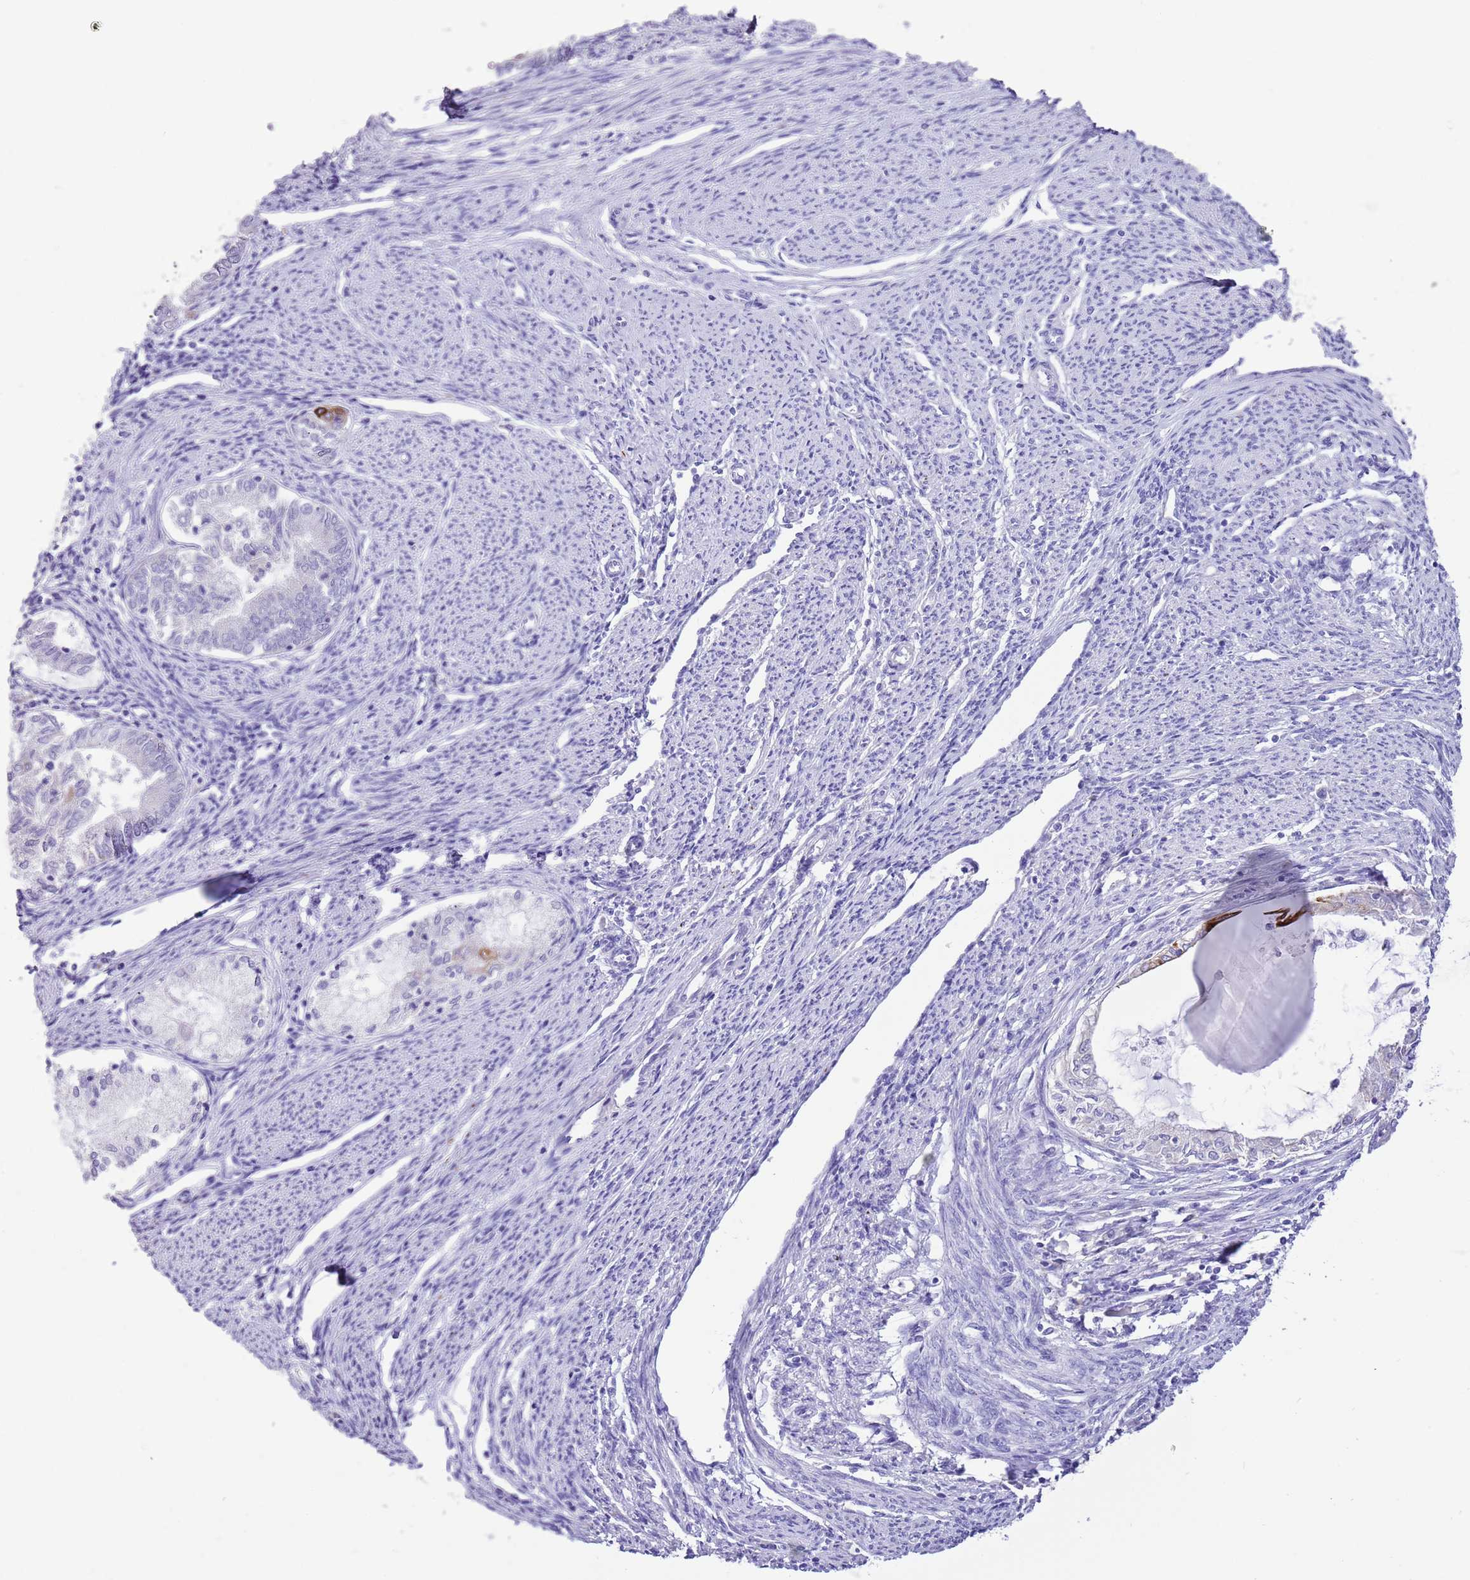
{"staining": {"intensity": "negative", "quantity": "none", "location": "none"}, "tissue": "endometrial cancer", "cell_type": "Tumor cells", "image_type": "cancer", "snomed": [{"axis": "morphology", "description": "Adenocarcinoma, NOS"}, {"axis": "topography", "description": "Endometrium"}], "caption": "The image exhibits no staining of tumor cells in endometrial cancer. (DAB (3,3'-diaminobenzidine) immunohistochemistry visualized using brightfield microscopy, high magnification).", "gene": "R3HDM4", "patient": {"sex": "female", "age": 79}}